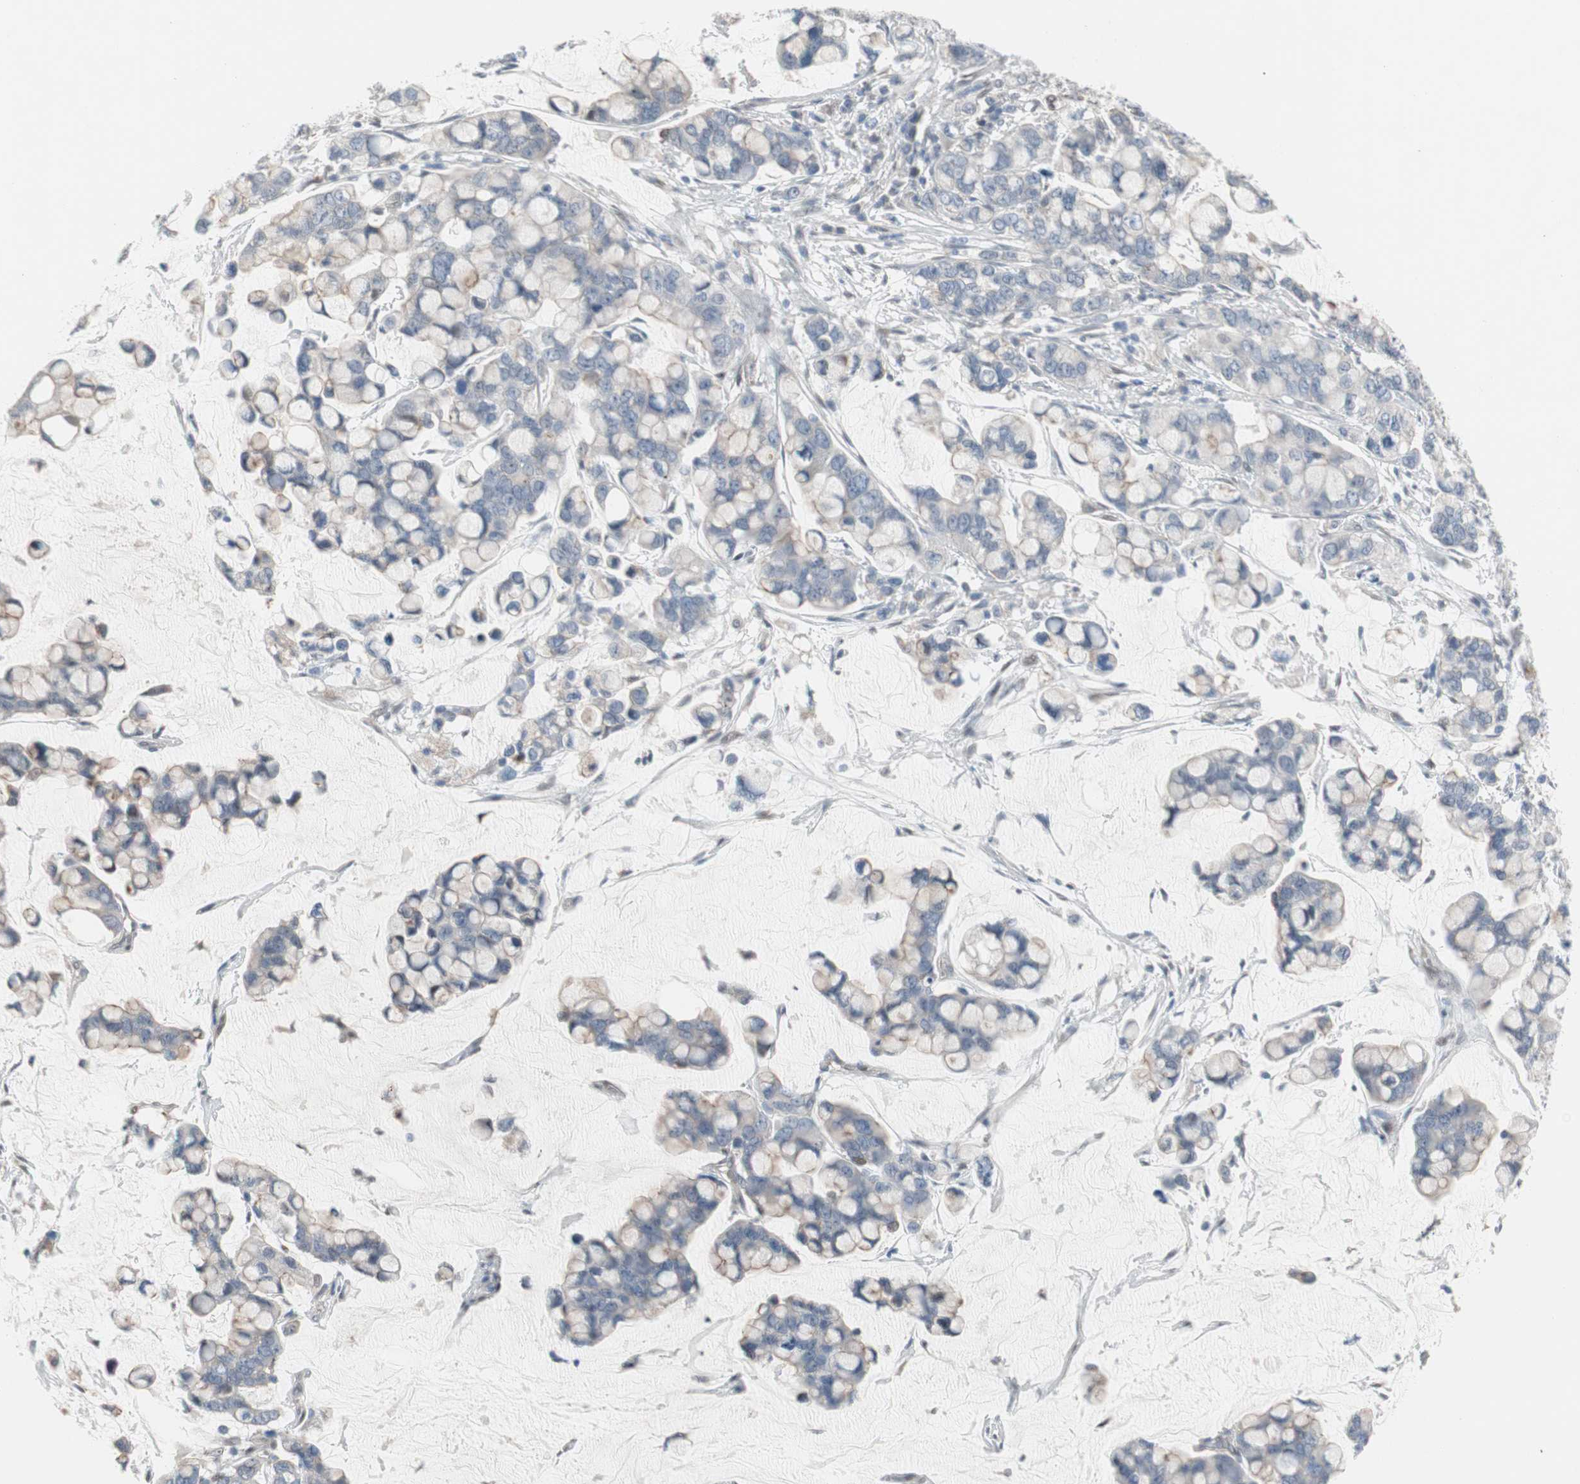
{"staining": {"intensity": "weak", "quantity": "25%-75%", "location": "cytoplasmic/membranous"}, "tissue": "stomach cancer", "cell_type": "Tumor cells", "image_type": "cancer", "snomed": [{"axis": "morphology", "description": "Adenocarcinoma, NOS"}, {"axis": "topography", "description": "Stomach, lower"}], "caption": "DAB (3,3'-diaminobenzidine) immunohistochemical staining of human adenocarcinoma (stomach) exhibits weak cytoplasmic/membranous protein staining in about 25%-75% of tumor cells.", "gene": "CAND2", "patient": {"sex": "male", "age": 84}}